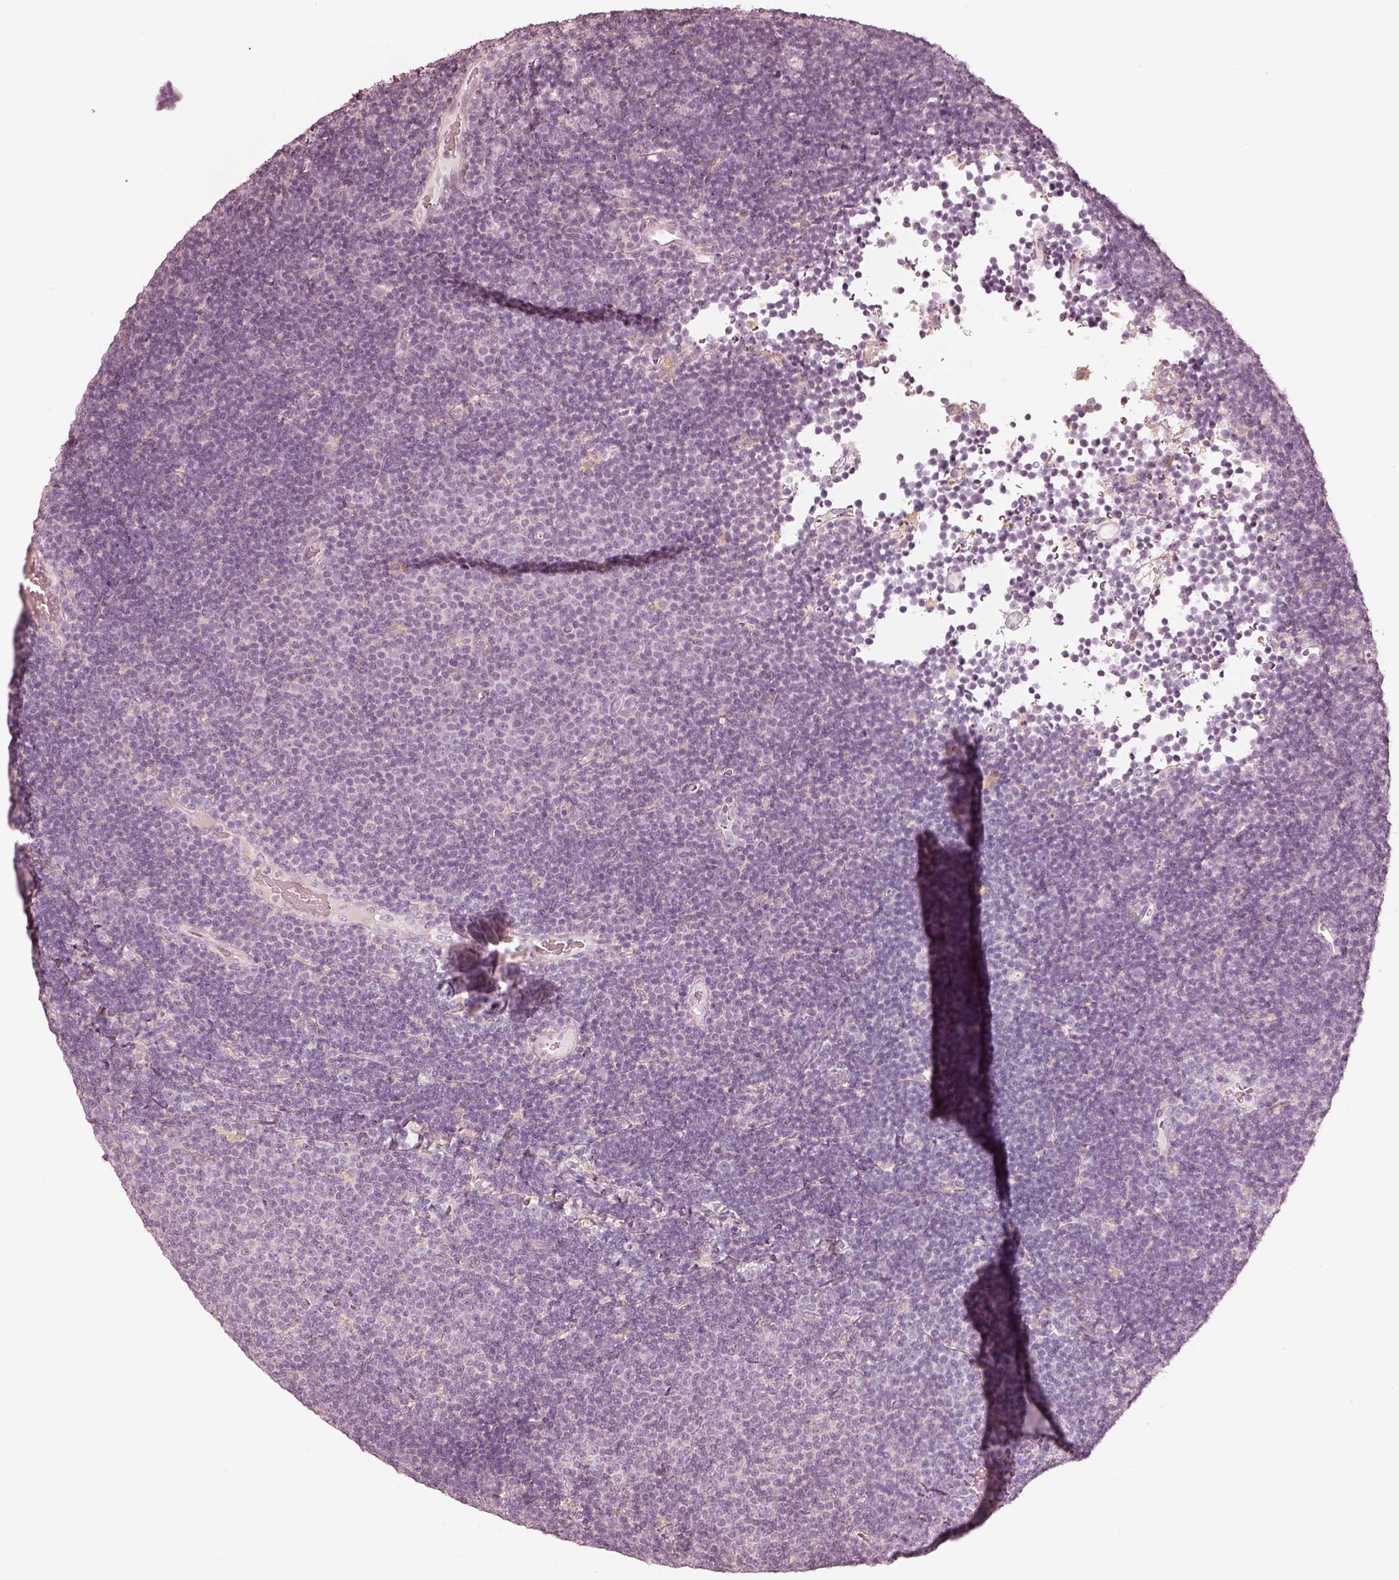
{"staining": {"intensity": "negative", "quantity": "none", "location": "none"}, "tissue": "lymphoma", "cell_type": "Tumor cells", "image_type": "cancer", "snomed": [{"axis": "morphology", "description": "Malignant lymphoma, non-Hodgkin's type, Low grade"}, {"axis": "topography", "description": "Brain"}], "caption": "High magnification brightfield microscopy of lymphoma stained with DAB (brown) and counterstained with hematoxylin (blue): tumor cells show no significant expression.", "gene": "FMNL2", "patient": {"sex": "female", "age": 66}}